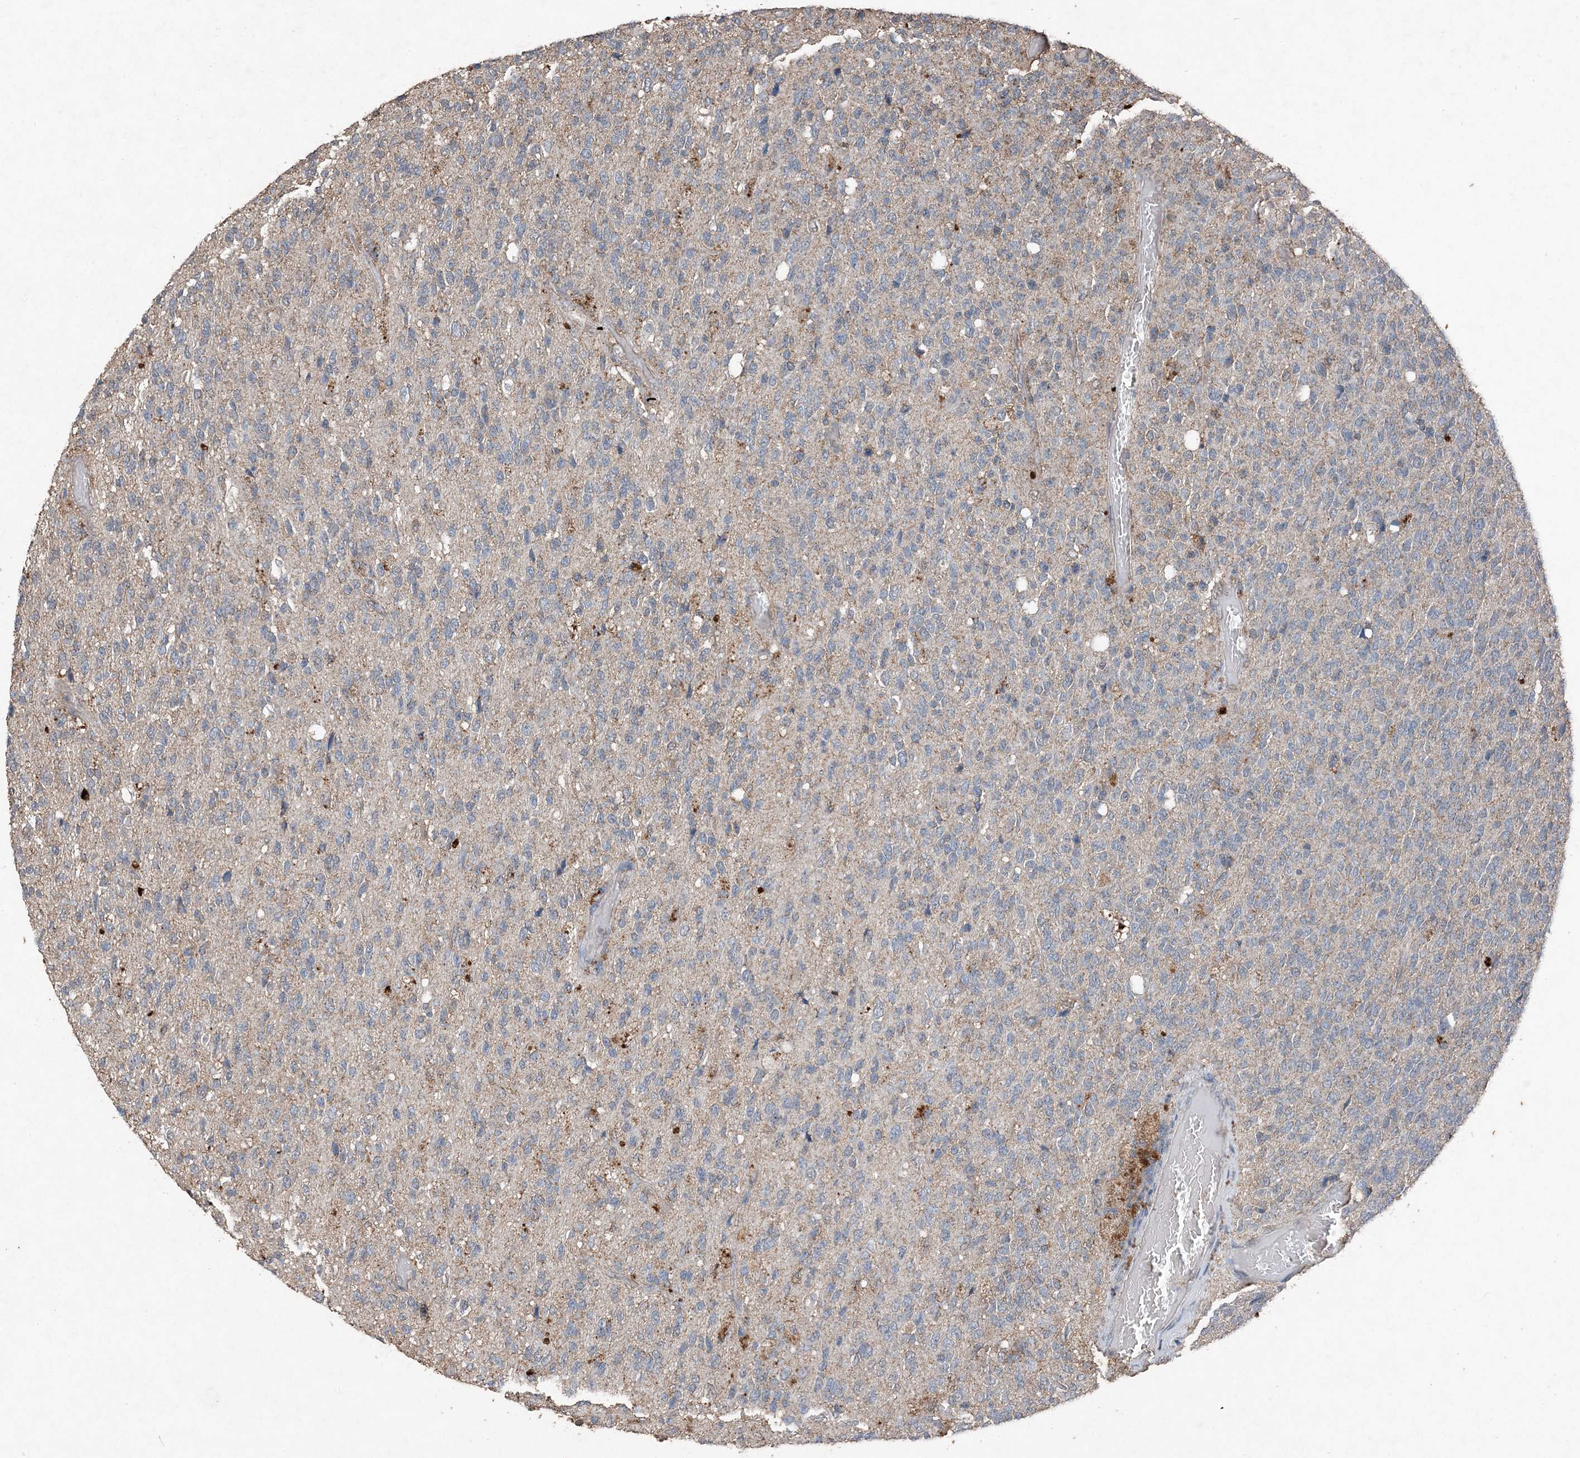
{"staining": {"intensity": "negative", "quantity": "none", "location": "none"}, "tissue": "glioma", "cell_type": "Tumor cells", "image_type": "cancer", "snomed": [{"axis": "morphology", "description": "Glioma, malignant, High grade"}, {"axis": "topography", "description": "pancreas cauda"}], "caption": "Malignant glioma (high-grade) was stained to show a protein in brown. There is no significant staining in tumor cells.", "gene": "FCN3", "patient": {"sex": "male", "age": 60}}